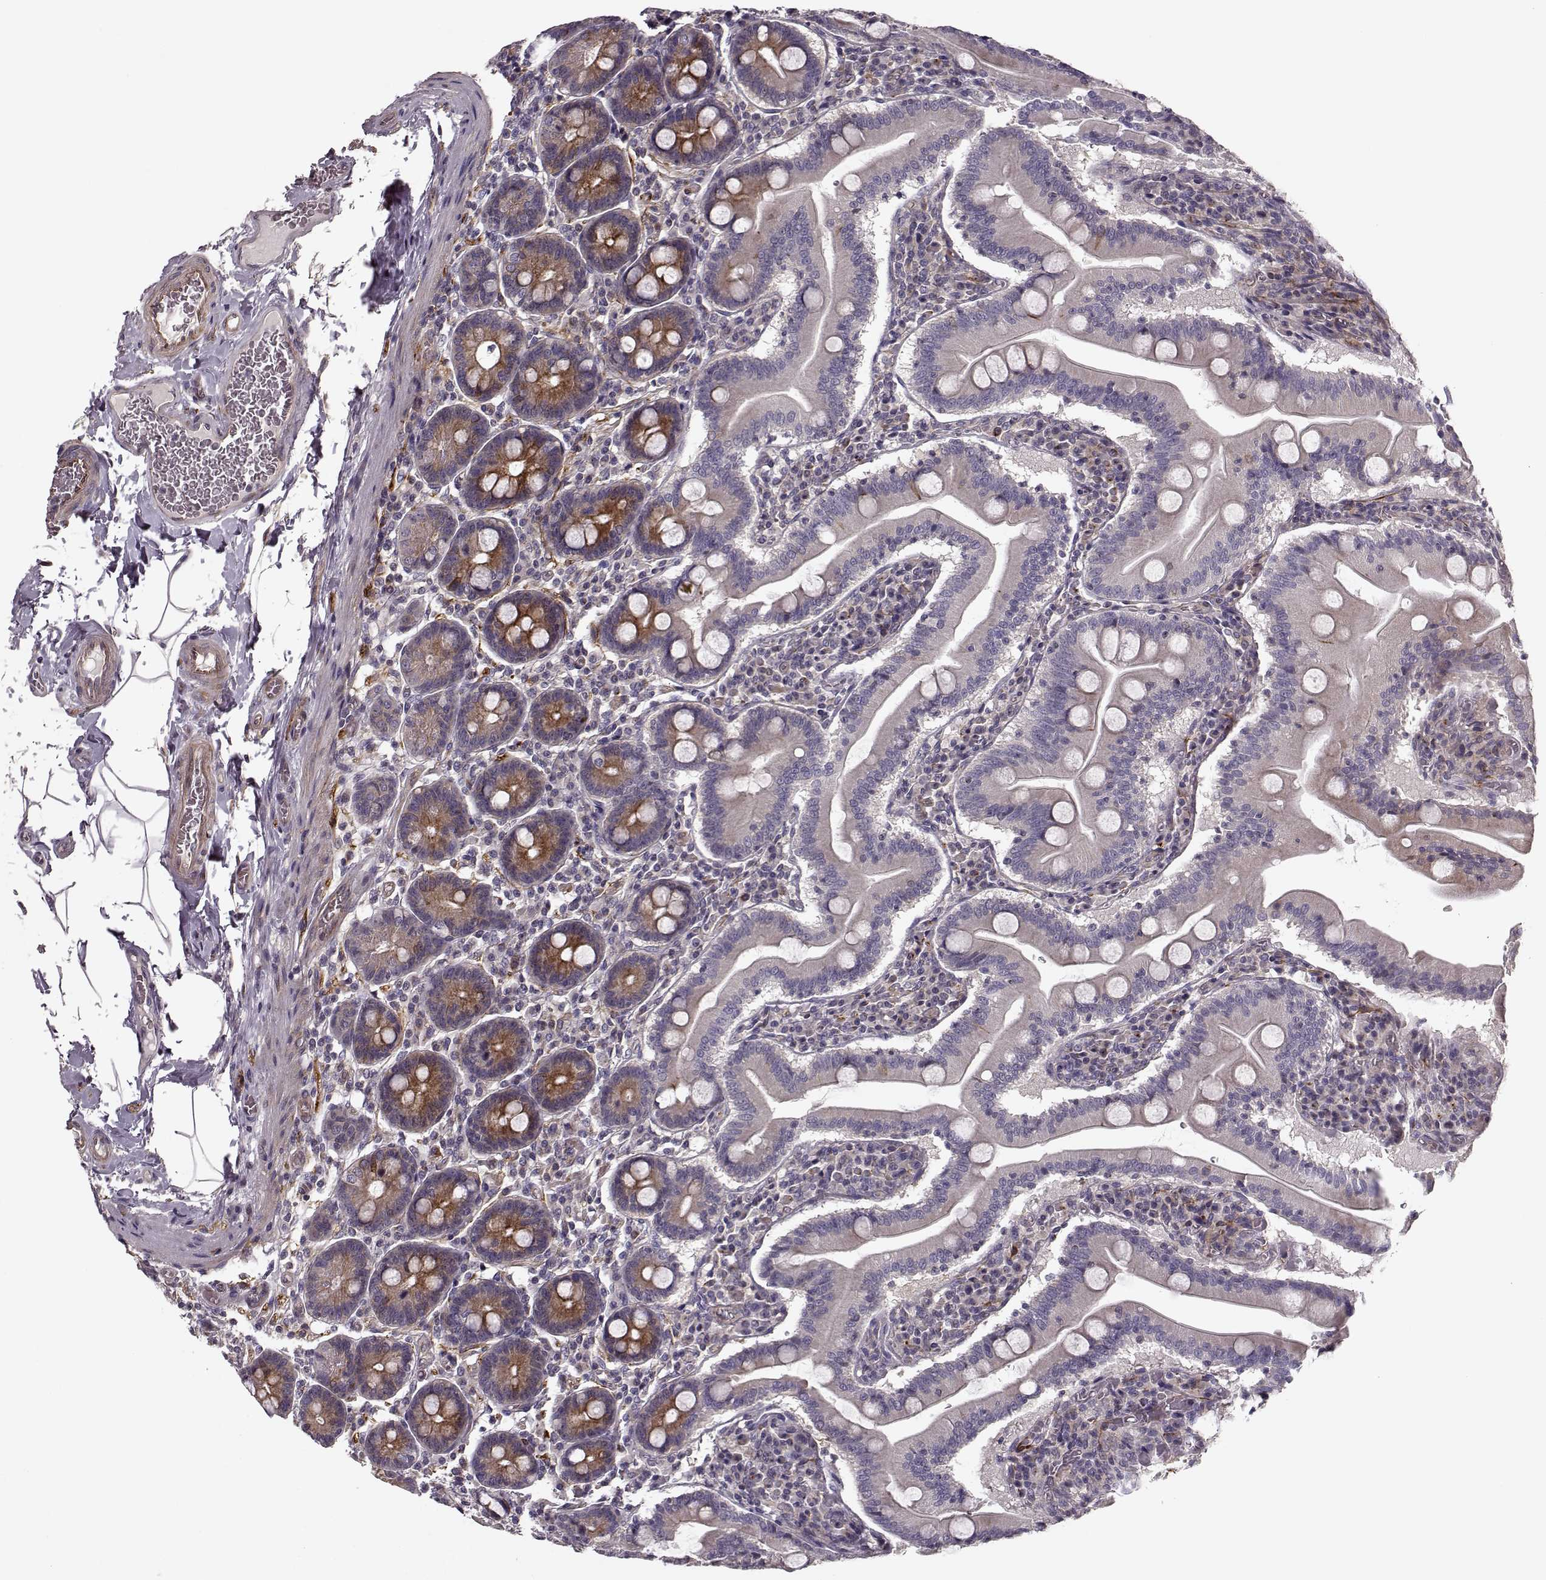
{"staining": {"intensity": "moderate", "quantity": "25%-75%", "location": "cytoplasmic/membranous"}, "tissue": "small intestine", "cell_type": "Glandular cells", "image_type": "normal", "snomed": [{"axis": "morphology", "description": "Normal tissue, NOS"}, {"axis": "topography", "description": "Small intestine"}], "caption": "Normal small intestine was stained to show a protein in brown. There is medium levels of moderate cytoplasmic/membranous positivity in approximately 25%-75% of glandular cells.", "gene": "MTR", "patient": {"sex": "male", "age": 37}}